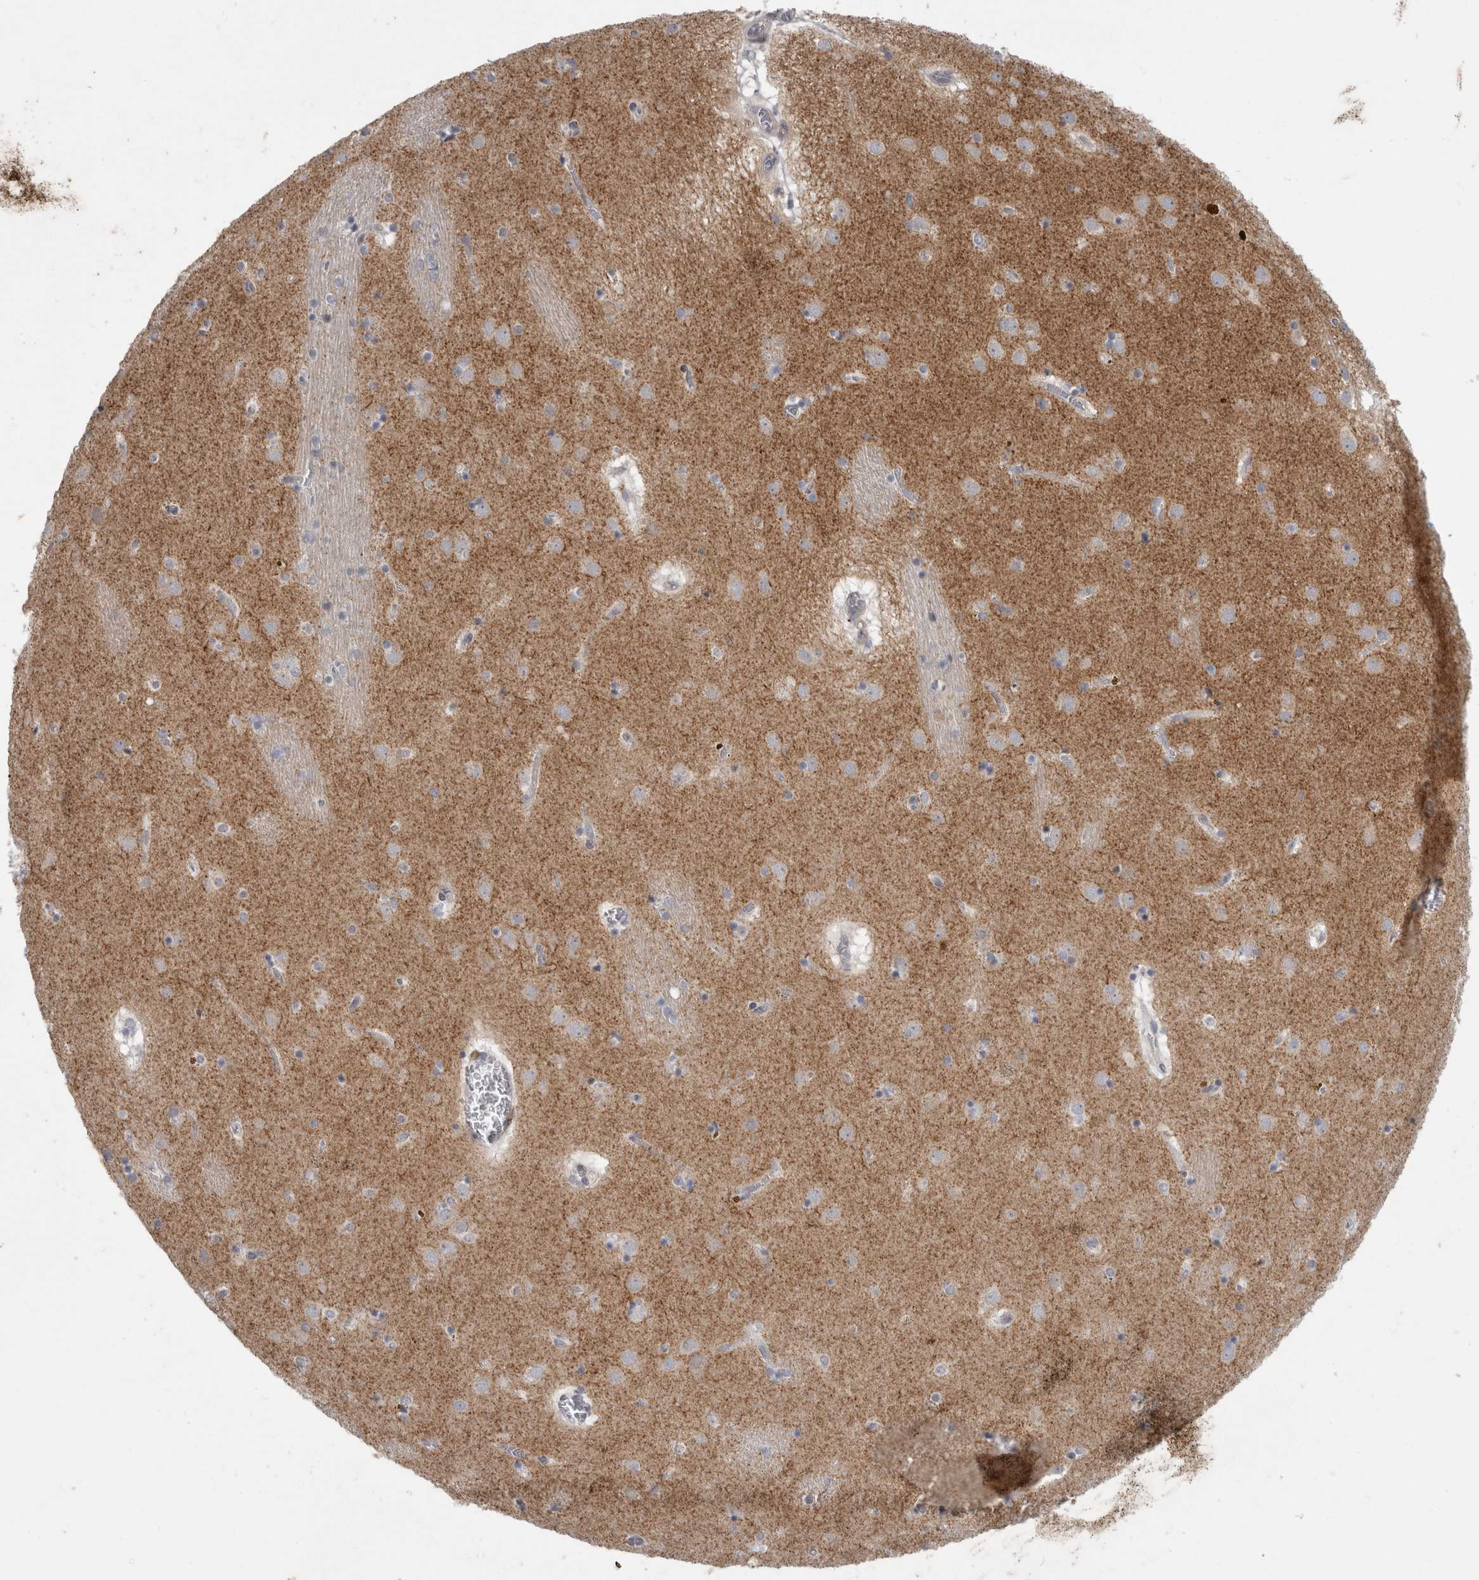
{"staining": {"intensity": "negative", "quantity": "none", "location": "none"}, "tissue": "caudate", "cell_type": "Glial cells", "image_type": "normal", "snomed": [{"axis": "morphology", "description": "Normal tissue, NOS"}, {"axis": "topography", "description": "Lateral ventricle wall"}], "caption": "Immunohistochemistry (IHC) of normal human caudate exhibits no staining in glial cells.", "gene": "UTP25", "patient": {"sex": "male", "age": 70}}